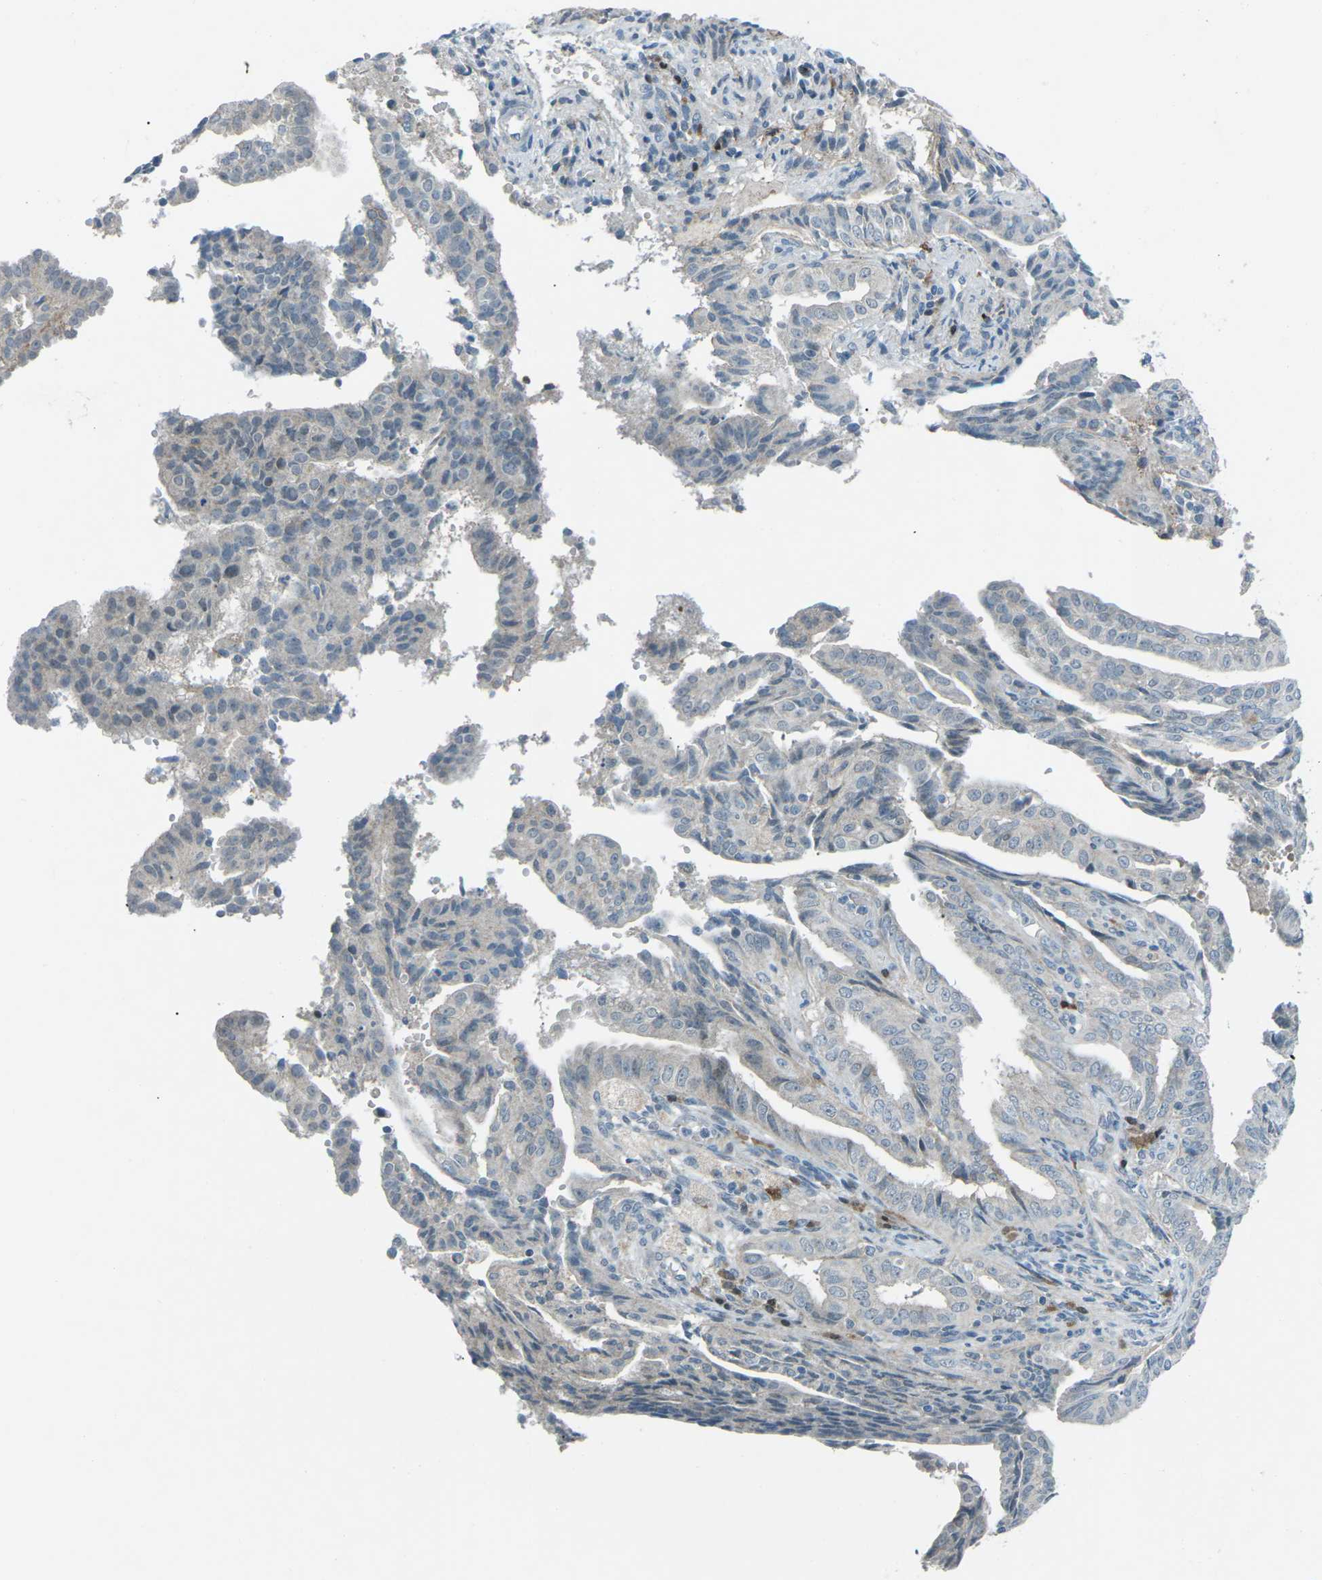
{"staining": {"intensity": "negative", "quantity": "none", "location": "none"}, "tissue": "endometrial cancer", "cell_type": "Tumor cells", "image_type": "cancer", "snomed": [{"axis": "morphology", "description": "Adenocarcinoma, NOS"}, {"axis": "topography", "description": "Endometrium"}], "caption": "Photomicrograph shows no significant protein staining in tumor cells of endometrial cancer (adenocarcinoma).", "gene": "PRKCA", "patient": {"sex": "female", "age": 58}}